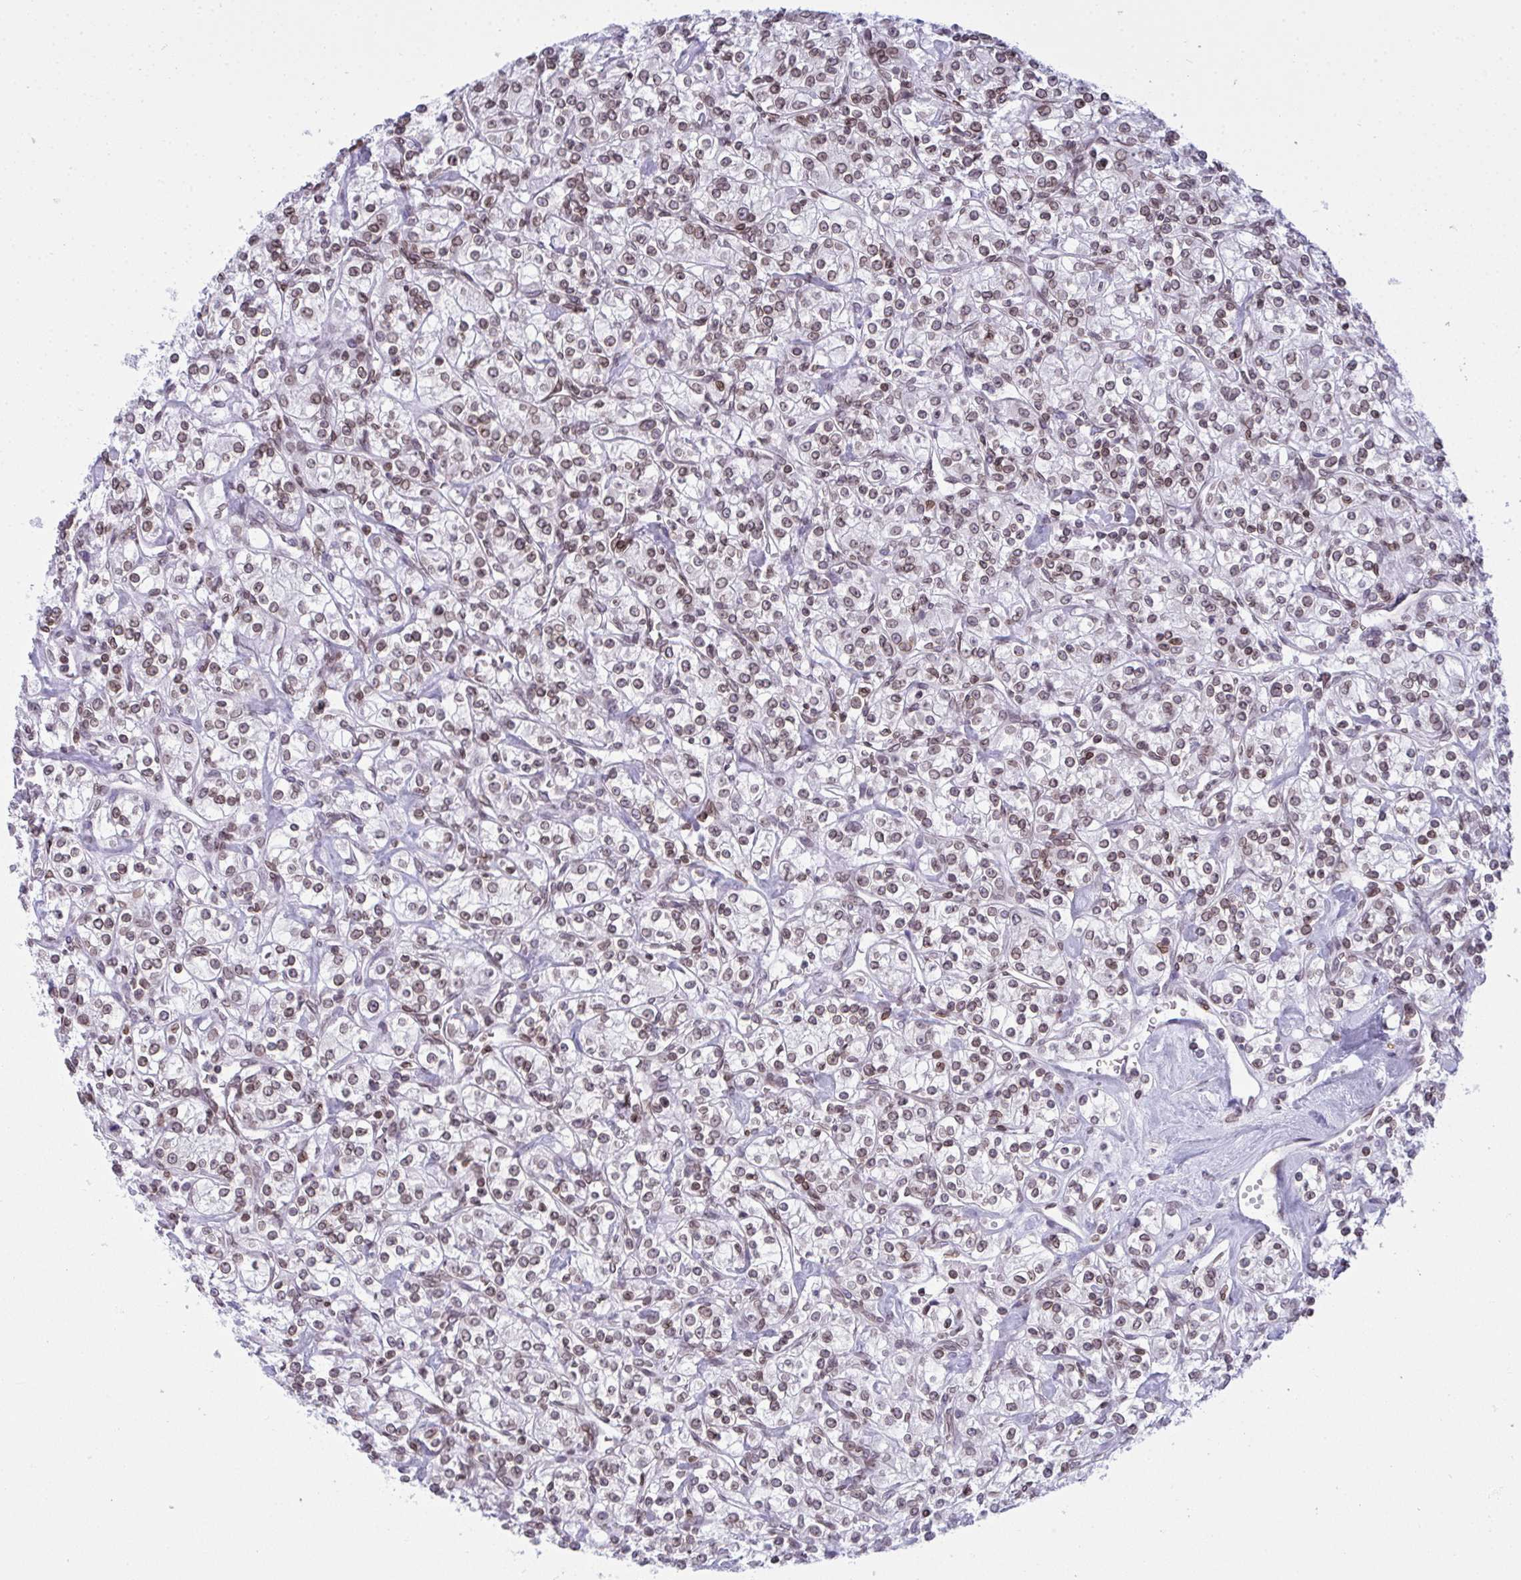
{"staining": {"intensity": "weak", "quantity": ">75%", "location": "cytoplasmic/membranous,nuclear"}, "tissue": "renal cancer", "cell_type": "Tumor cells", "image_type": "cancer", "snomed": [{"axis": "morphology", "description": "Adenocarcinoma, NOS"}, {"axis": "topography", "description": "Kidney"}], "caption": "DAB (3,3'-diaminobenzidine) immunohistochemical staining of renal cancer demonstrates weak cytoplasmic/membranous and nuclear protein positivity in approximately >75% of tumor cells. (DAB (3,3'-diaminobenzidine) IHC with brightfield microscopy, high magnification).", "gene": "LMNB2", "patient": {"sex": "male", "age": 77}}